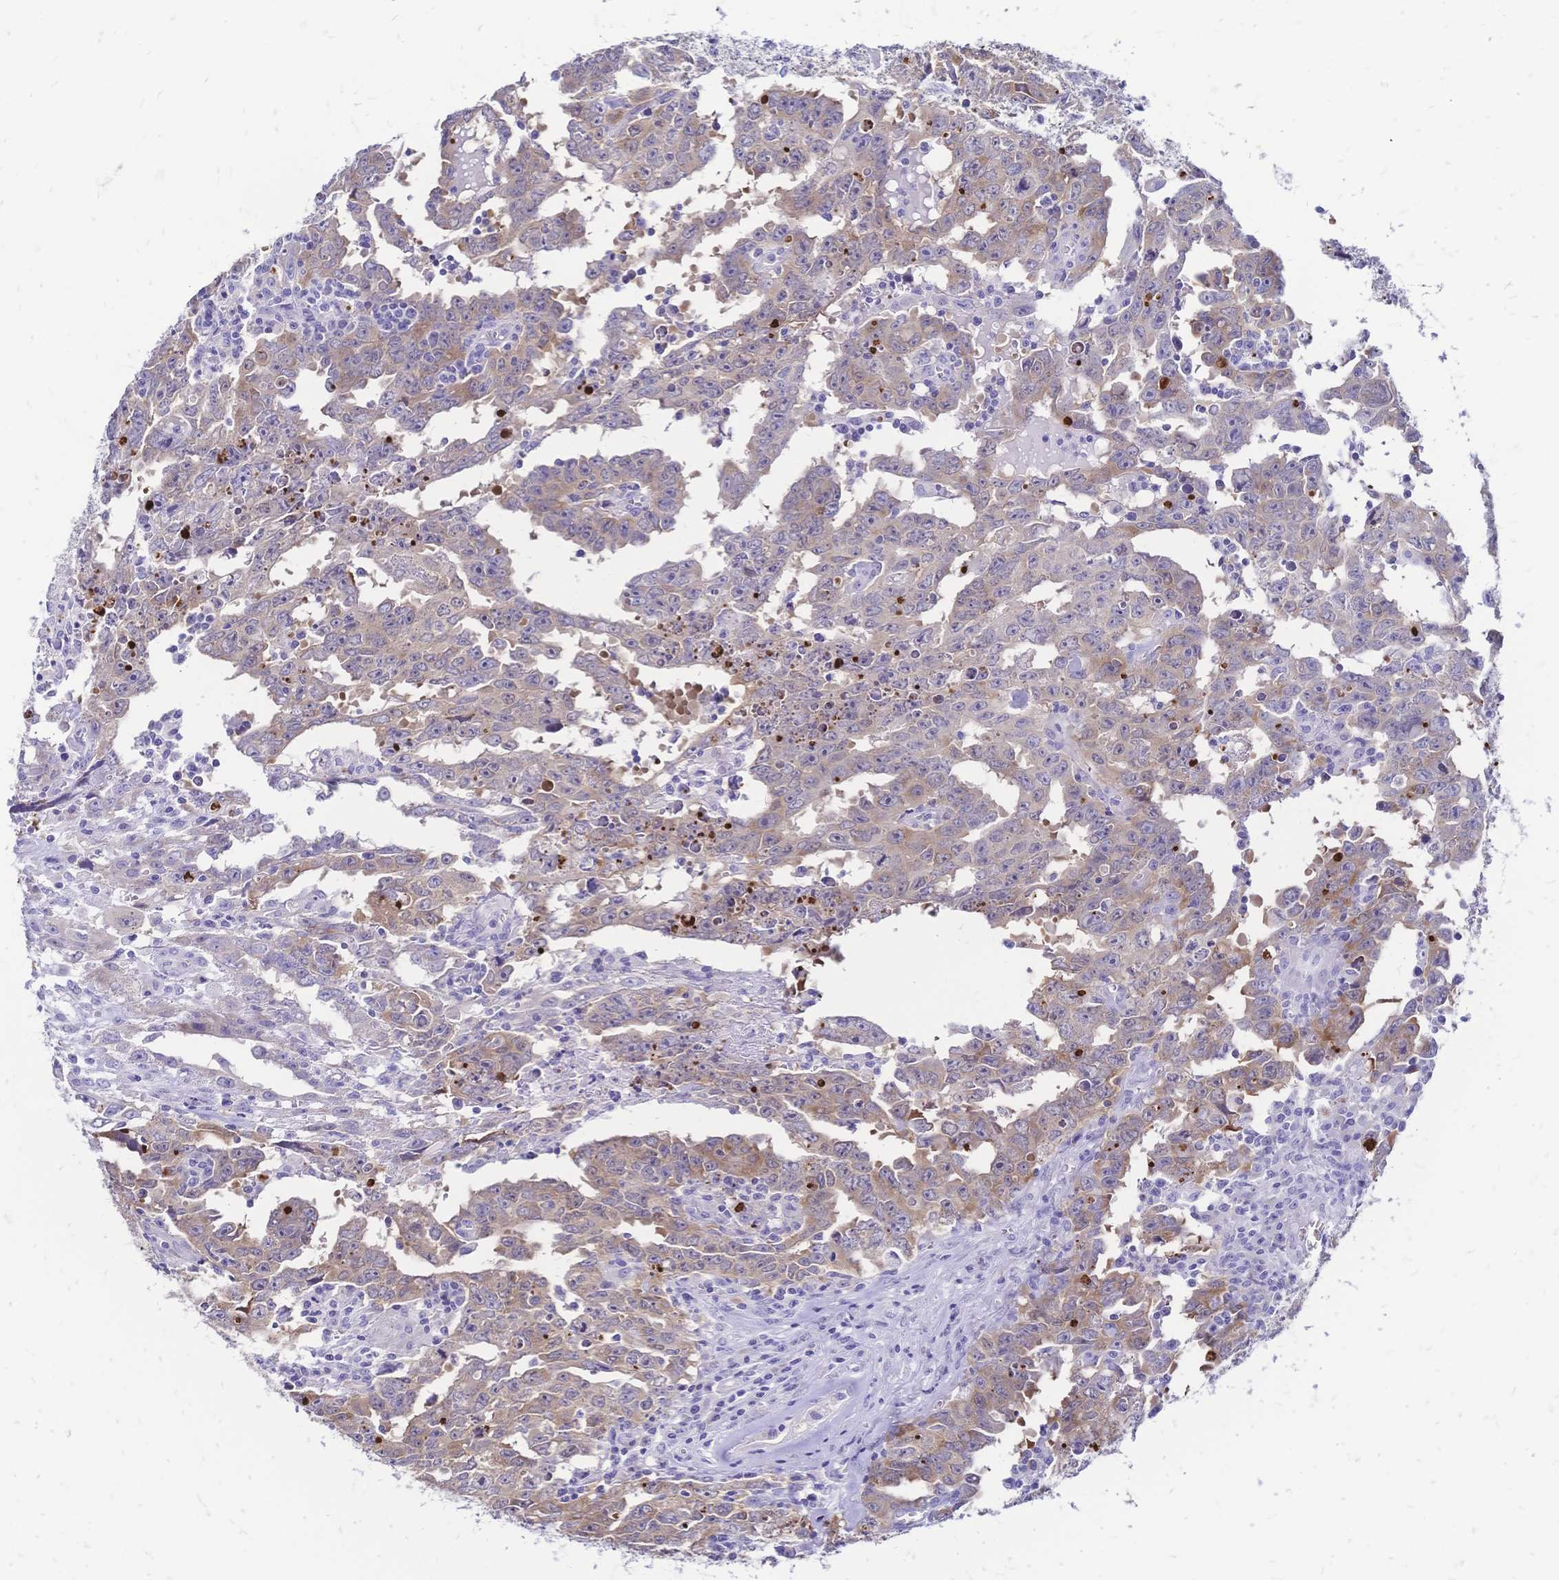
{"staining": {"intensity": "weak", "quantity": "<25%", "location": "cytoplasmic/membranous"}, "tissue": "testis cancer", "cell_type": "Tumor cells", "image_type": "cancer", "snomed": [{"axis": "morphology", "description": "Carcinoma, Embryonal, NOS"}, {"axis": "topography", "description": "Testis"}], "caption": "The immunohistochemistry (IHC) image has no significant positivity in tumor cells of embryonal carcinoma (testis) tissue. (IHC, brightfield microscopy, high magnification).", "gene": "GRB7", "patient": {"sex": "male", "age": 22}}